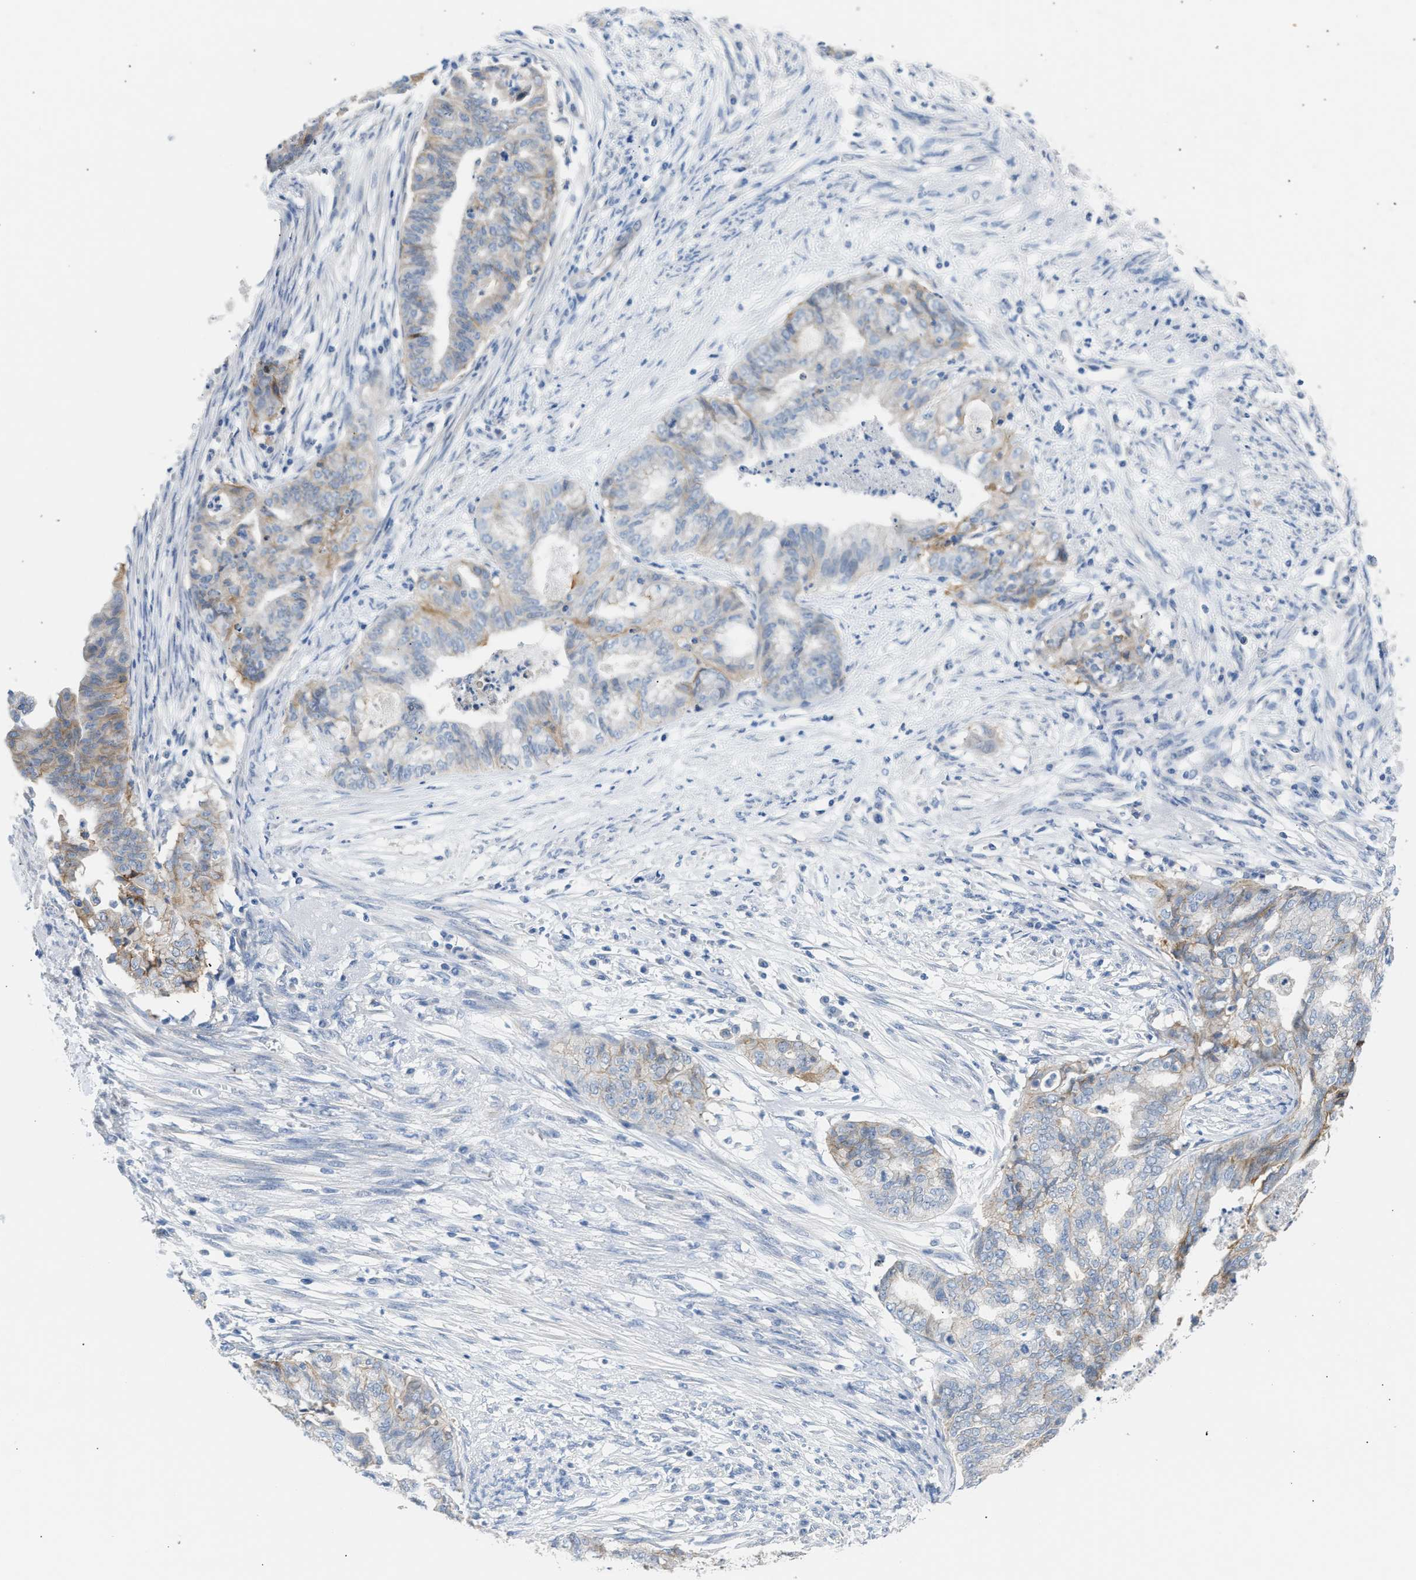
{"staining": {"intensity": "weak", "quantity": "<25%", "location": "cytoplasmic/membranous"}, "tissue": "endometrial cancer", "cell_type": "Tumor cells", "image_type": "cancer", "snomed": [{"axis": "morphology", "description": "Adenocarcinoma, NOS"}, {"axis": "topography", "description": "Endometrium"}], "caption": "The immunohistochemistry (IHC) image has no significant expression in tumor cells of endometrial cancer (adenocarcinoma) tissue.", "gene": "ERBB2", "patient": {"sex": "female", "age": 79}}